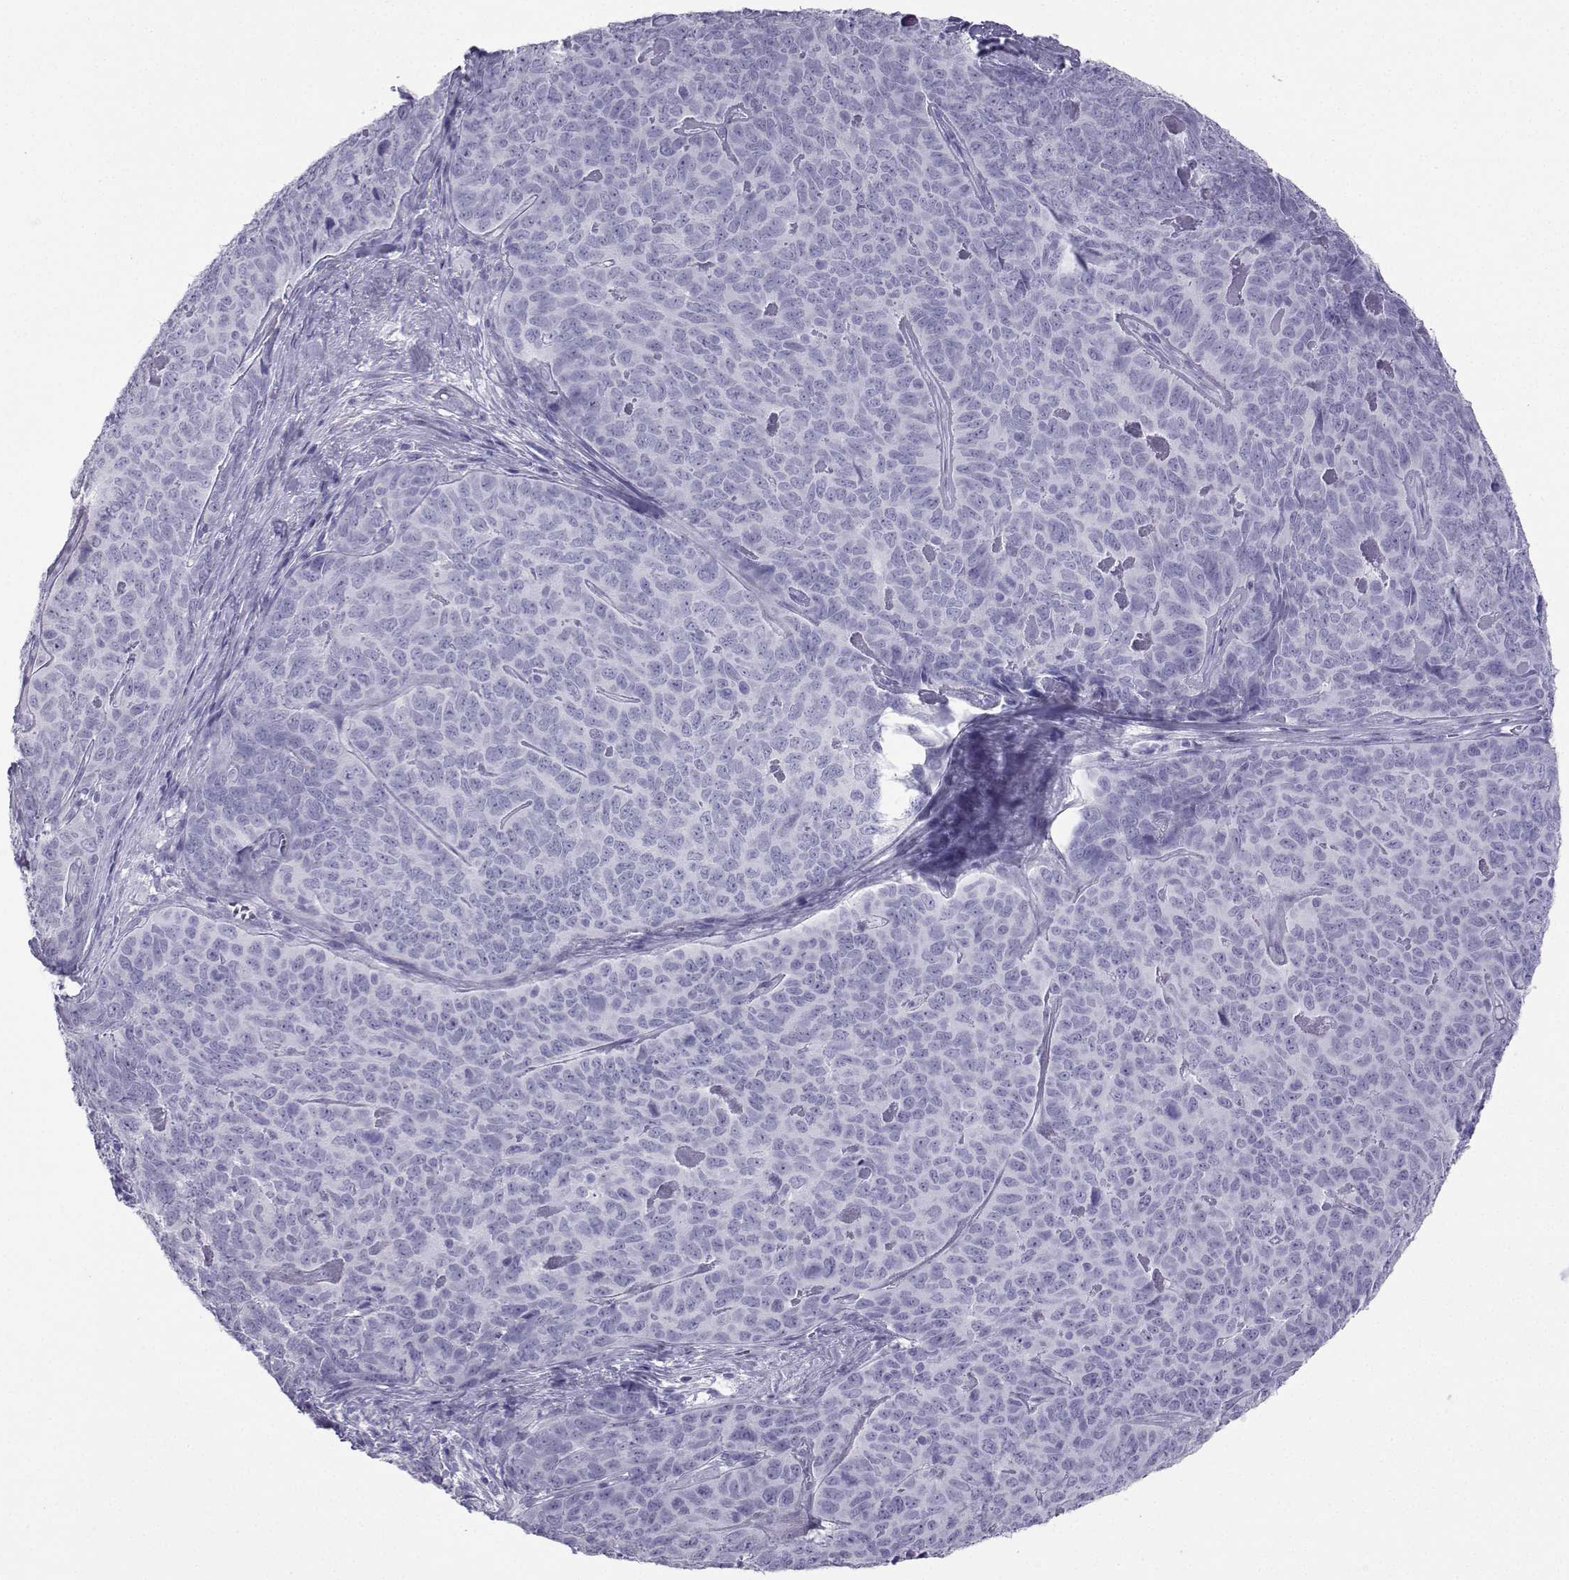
{"staining": {"intensity": "negative", "quantity": "none", "location": "none"}, "tissue": "skin cancer", "cell_type": "Tumor cells", "image_type": "cancer", "snomed": [{"axis": "morphology", "description": "Squamous cell carcinoma, NOS"}, {"axis": "topography", "description": "Skin"}, {"axis": "topography", "description": "Anal"}], "caption": "This image is of skin squamous cell carcinoma stained with immunohistochemistry to label a protein in brown with the nuclei are counter-stained blue. There is no expression in tumor cells.", "gene": "LORICRIN", "patient": {"sex": "female", "age": 51}}